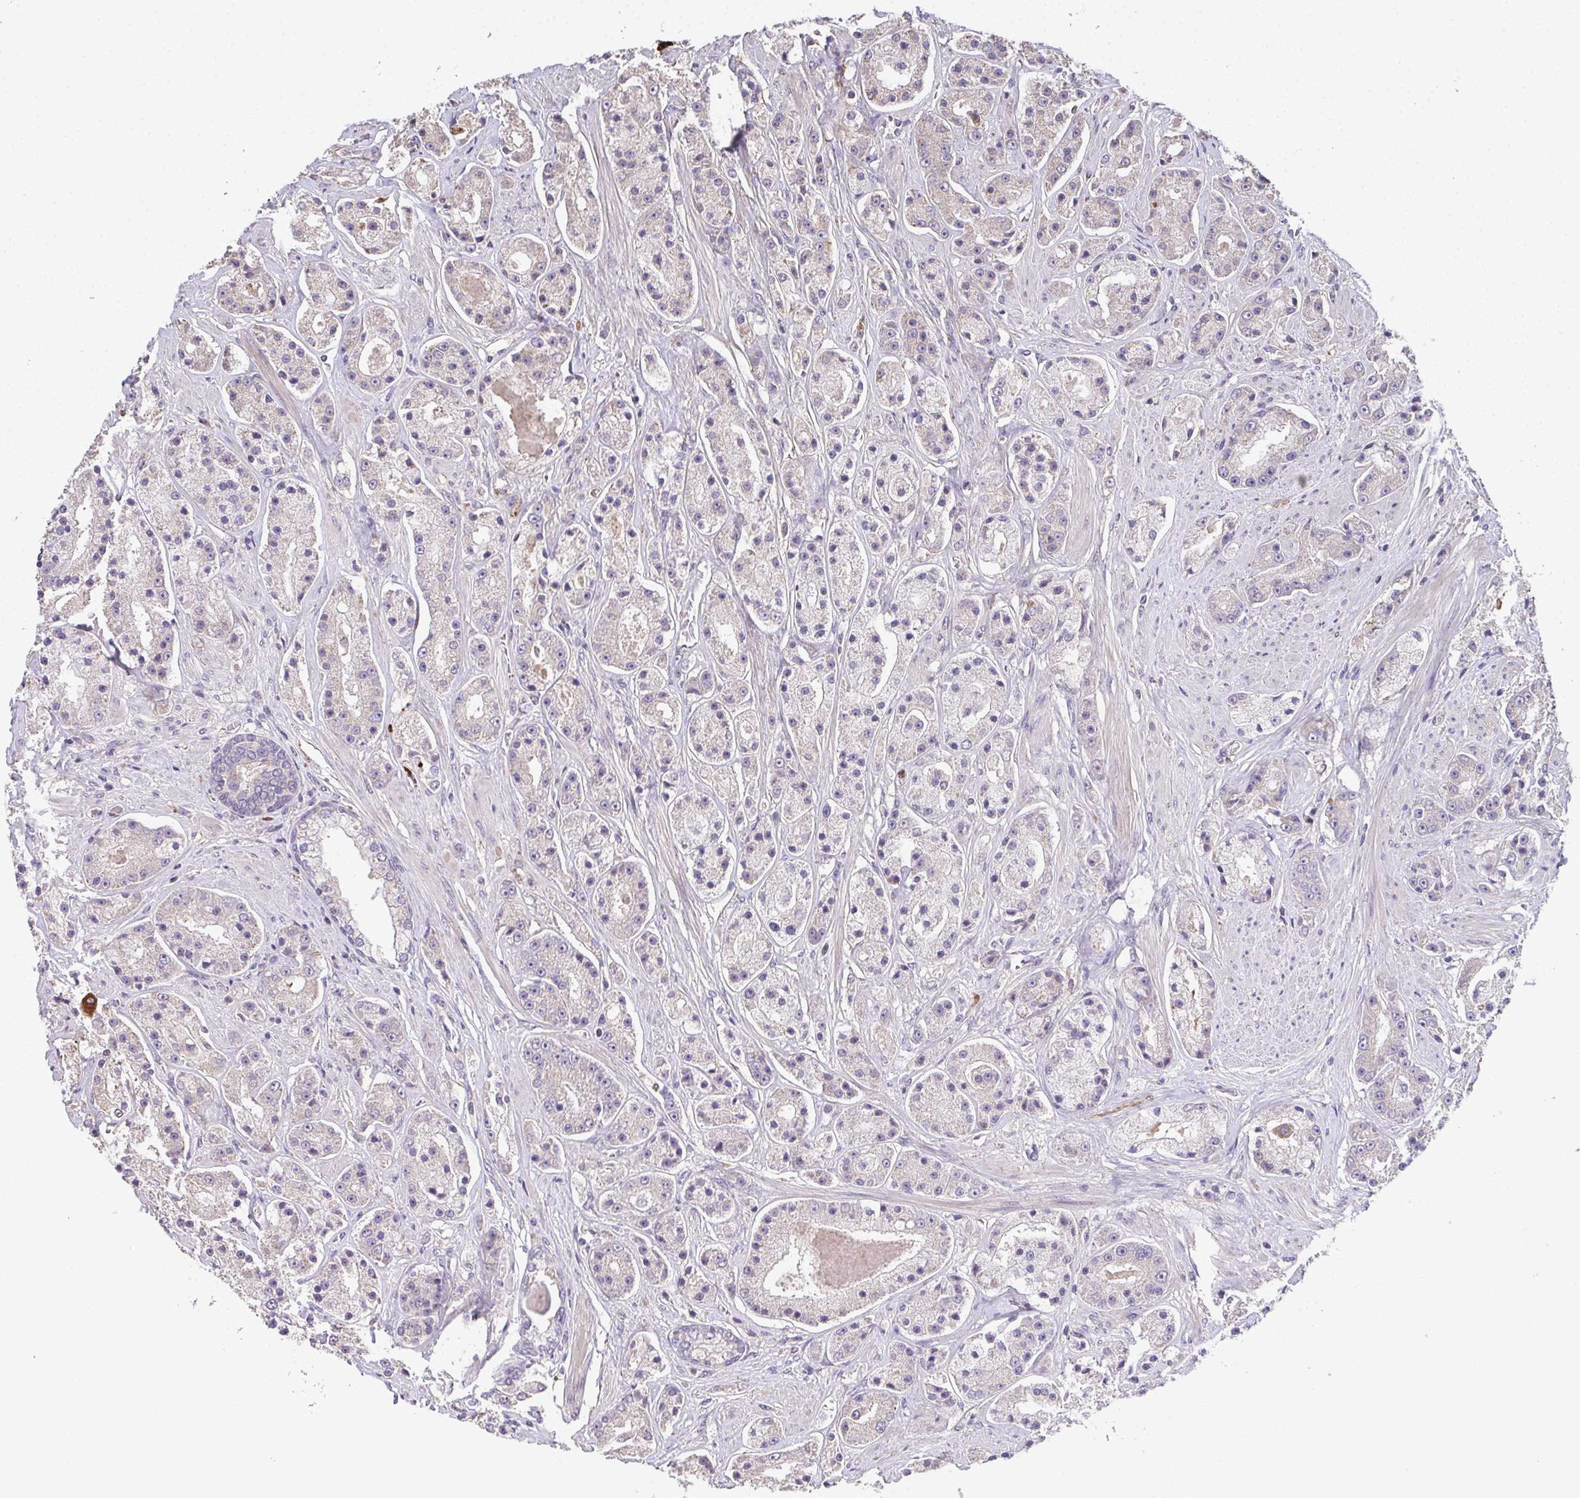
{"staining": {"intensity": "negative", "quantity": "none", "location": "none"}, "tissue": "prostate cancer", "cell_type": "Tumor cells", "image_type": "cancer", "snomed": [{"axis": "morphology", "description": "Adenocarcinoma, High grade"}, {"axis": "topography", "description": "Prostate"}], "caption": "Tumor cells show no significant positivity in prostate cancer.", "gene": "RUNDC3B", "patient": {"sex": "male", "age": 67}}